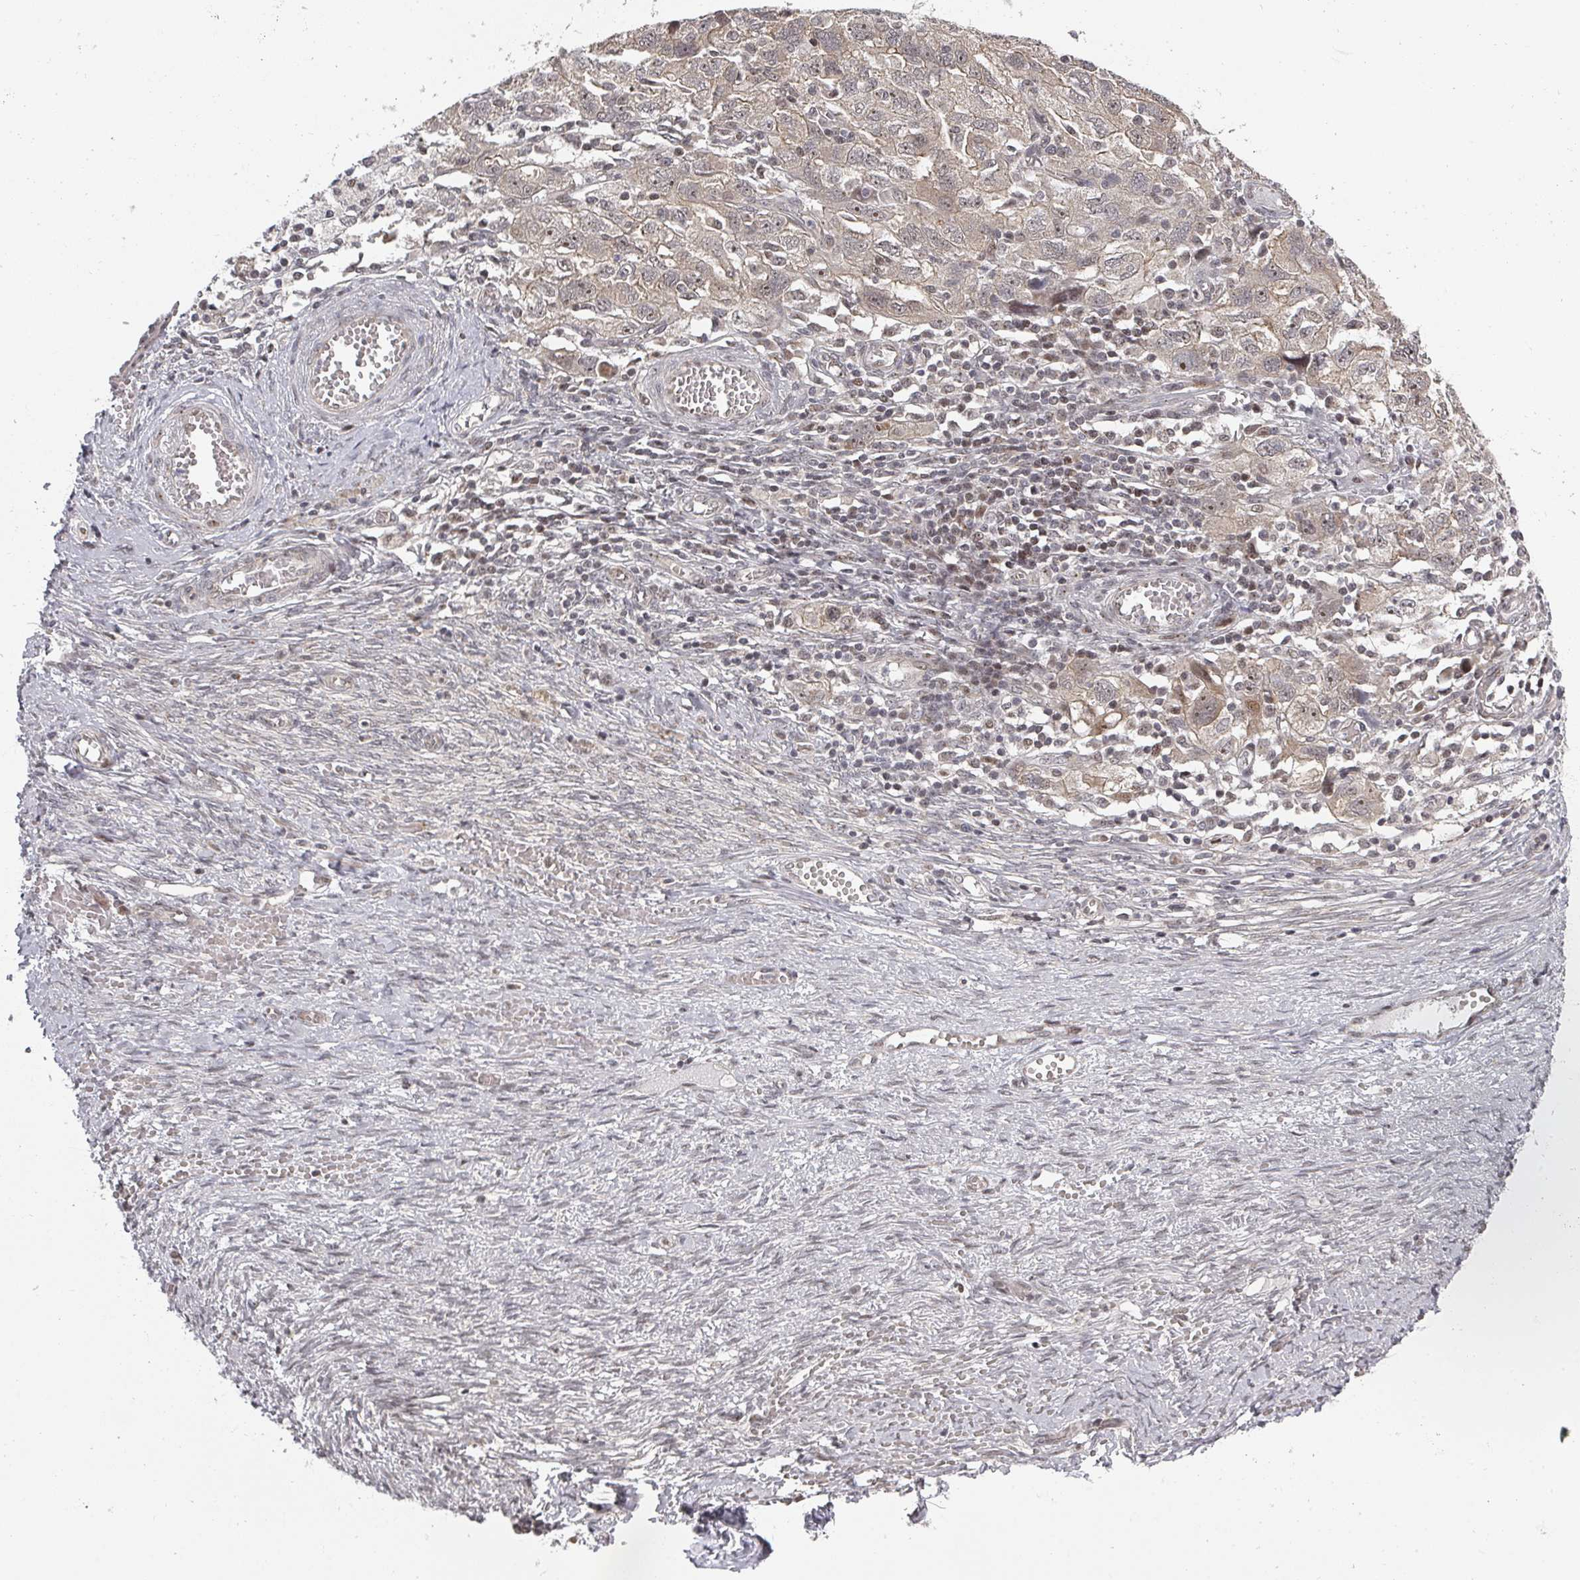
{"staining": {"intensity": "moderate", "quantity": "25%-75%", "location": "cytoplasmic/membranous,nuclear"}, "tissue": "ovarian cancer", "cell_type": "Tumor cells", "image_type": "cancer", "snomed": [{"axis": "morphology", "description": "Carcinoma, NOS"}, {"axis": "morphology", "description": "Cystadenocarcinoma, serous, NOS"}, {"axis": "topography", "description": "Ovary"}], "caption": "Protein expression analysis of ovarian cancer (serous cystadenocarcinoma) shows moderate cytoplasmic/membranous and nuclear staining in about 25%-75% of tumor cells.", "gene": "KIF1C", "patient": {"sex": "female", "age": 69}}